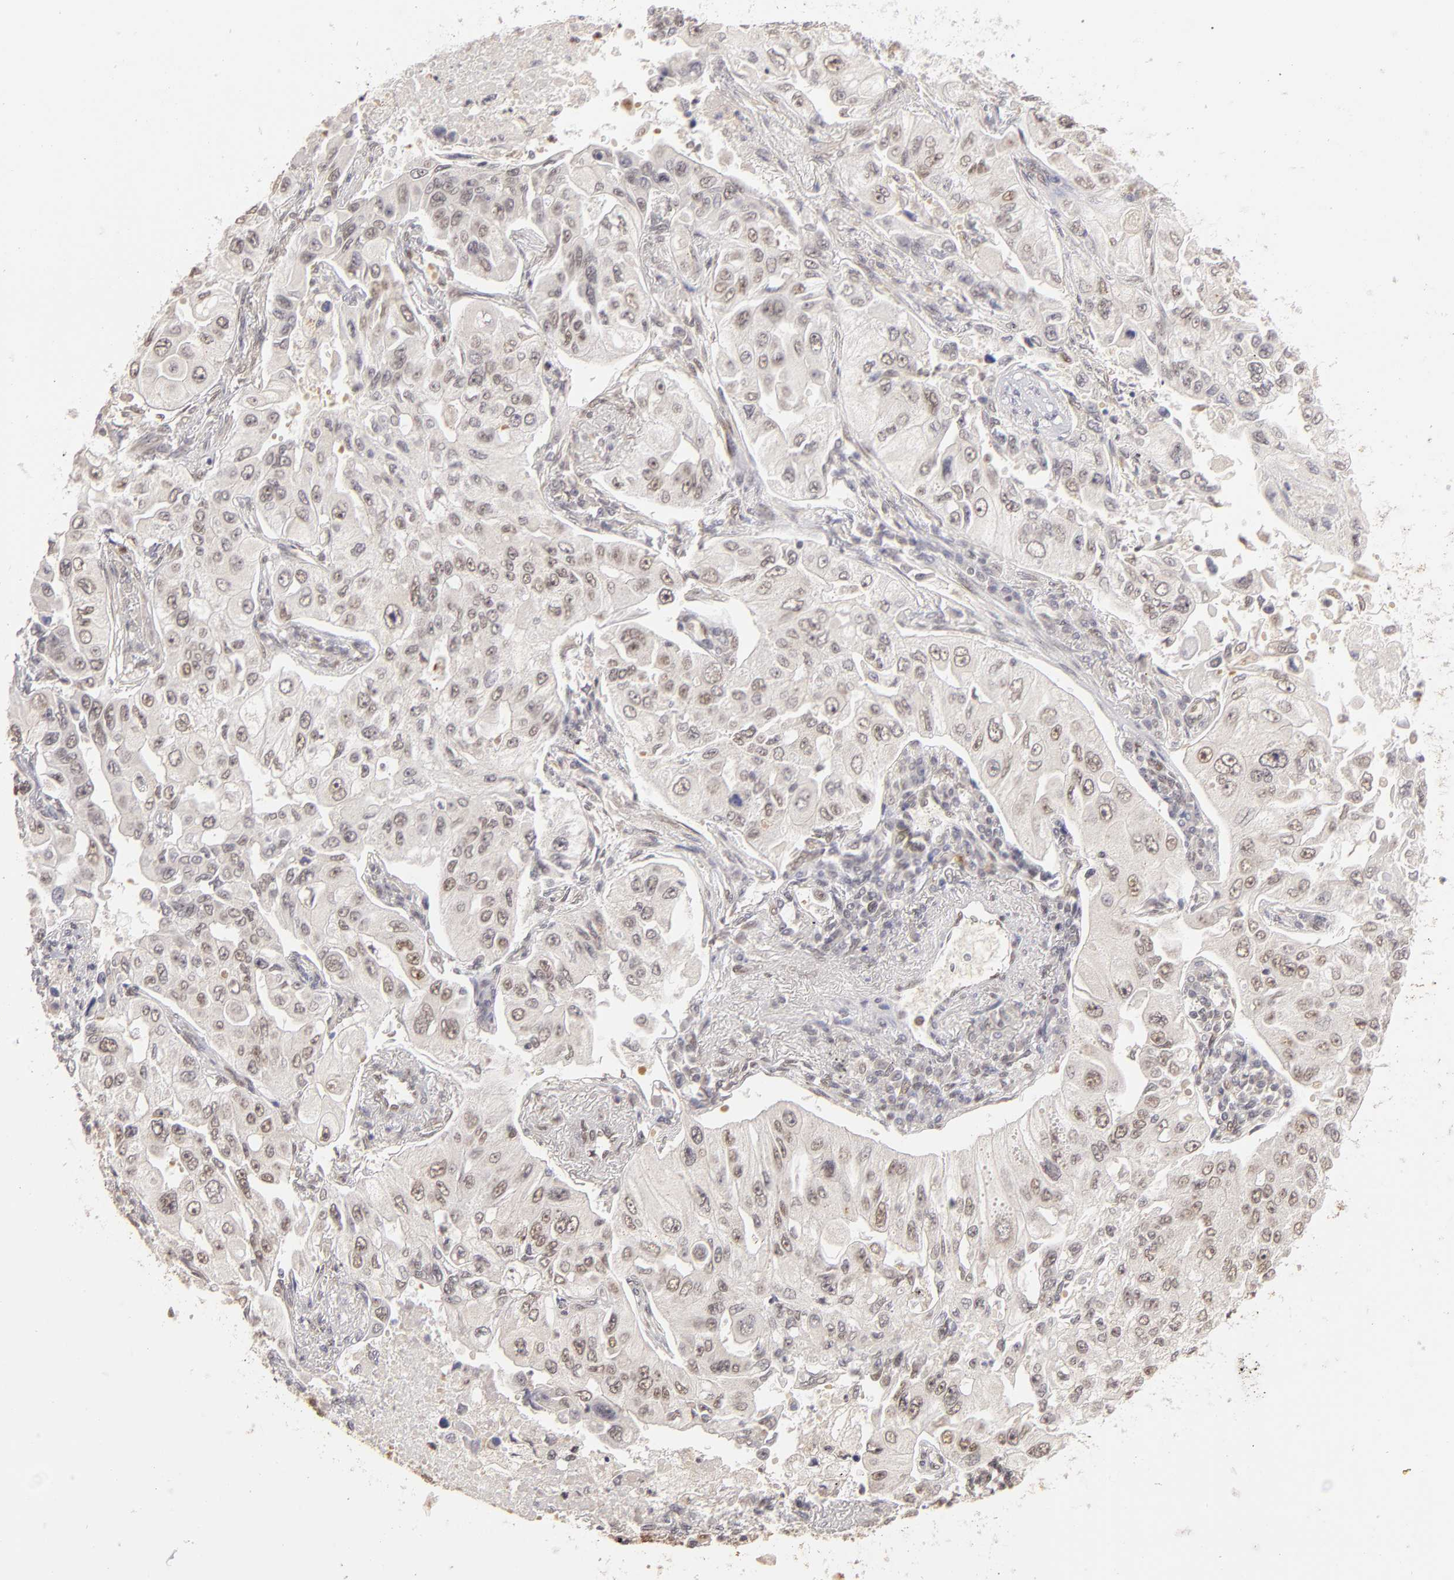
{"staining": {"intensity": "weak", "quantity": "25%-75%", "location": "nuclear"}, "tissue": "lung cancer", "cell_type": "Tumor cells", "image_type": "cancer", "snomed": [{"axis": "morphology", "description": "Adenocarcinoma, NOS"}, {"axis": "topography", "description": "Lung"}], "caption": "Lung cancer stained for a protein (brown) reveals weak nuclear positive positivity in approximately 25%-75% of tumor cells.", "gene": "NFE2", "patient": {"sex": "male", "age": 84}}